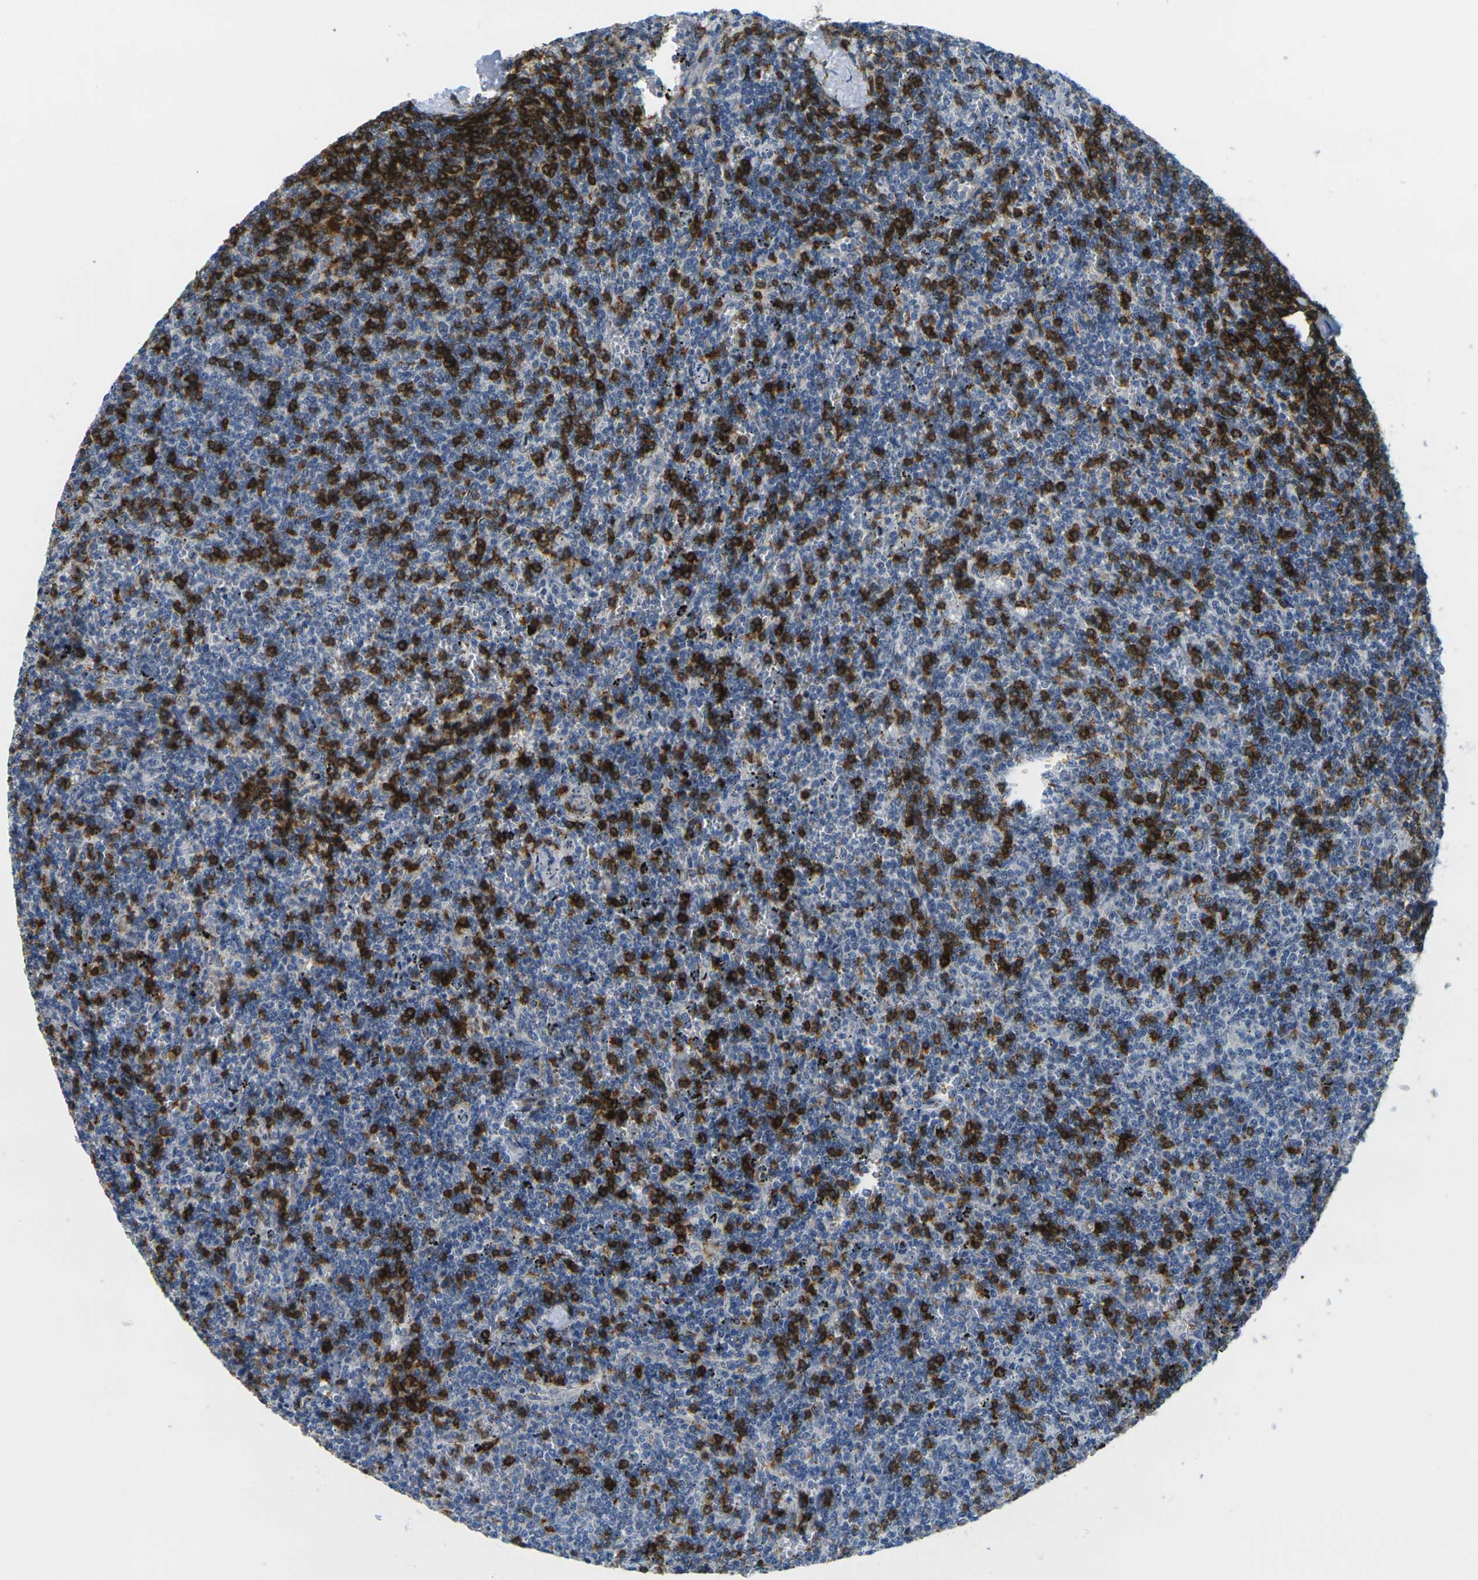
{"staining": {"intensity": "strong", "quantity": "<25%", "location": "cytoplasmic/membranous"}, "tissue": "lymphoma", "cell_type": "Tumor cells", "image_type": "cancer", "snomed": [{"axis": "morphology", "description": "Malignant lymphoma, non-Hodgkin's type, Low grade"}, {"axis": "topography", "description": "Spleen"}], "caption": "A brown stain shows strong cytoplasmic/membranous staining of a protein in lymphoma tumor cells.", "gene": "CD3D", "patient": {"sex": "female", "age": 50}}